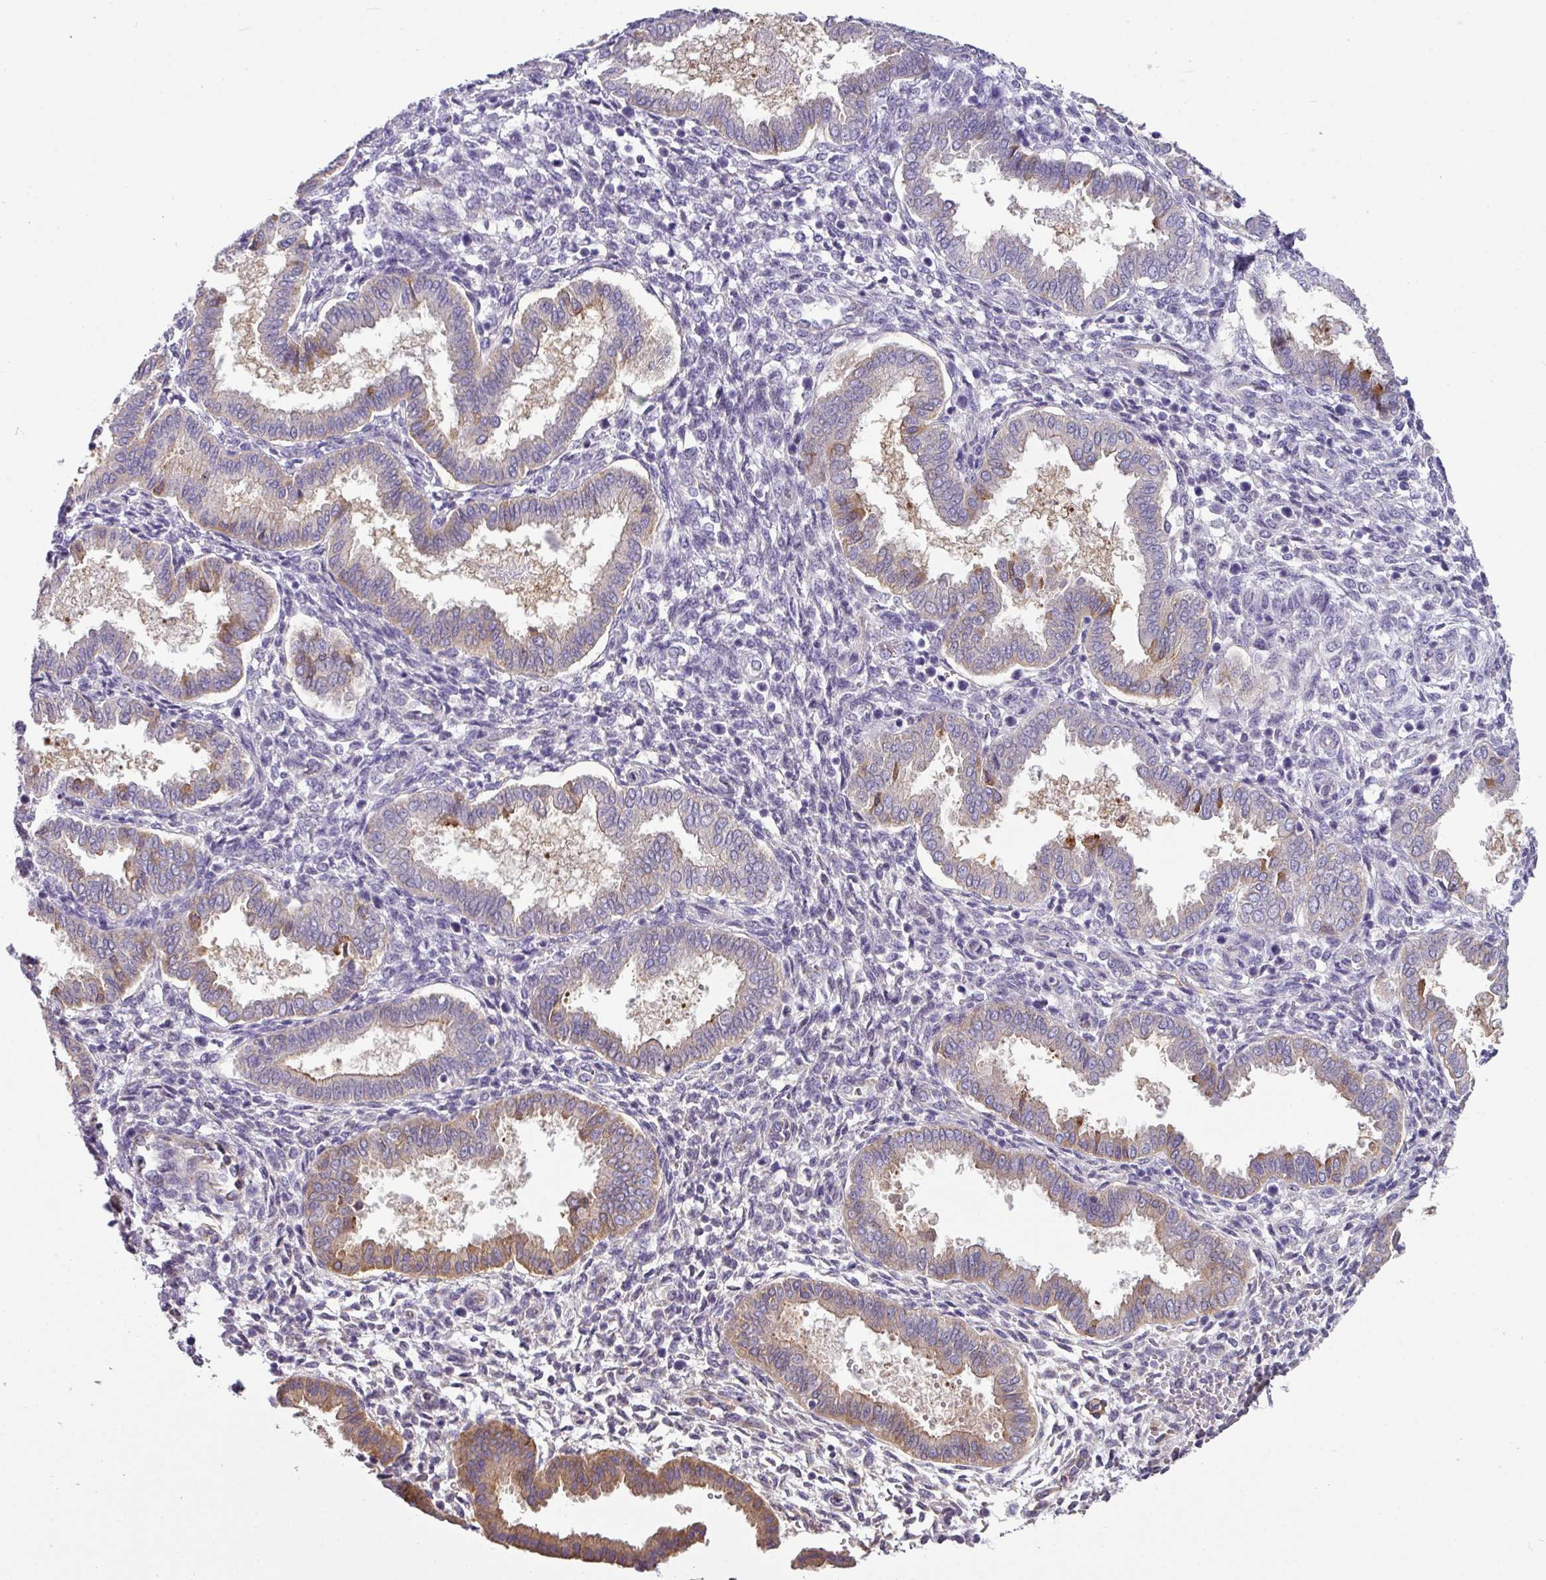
{"staining": {"intensity": "negative", "quantity": "none", "location": "none"}, "tissue": "endometrium", "cell_type": "Cells in endometrial stroma", "image_type": "normal", "snomed": [{"axis": "morphology", "description": "Normal tissue, NOS"}, {"axis": "topography", "description": "Endometrium"}], "caption": "An IHC micrograph of normal endometrium is shown. There is no staining in cells in endometrial stroma of endometrium.", "gene": "TMEM178B", "patient": {"sex": "female", "age": 24}}